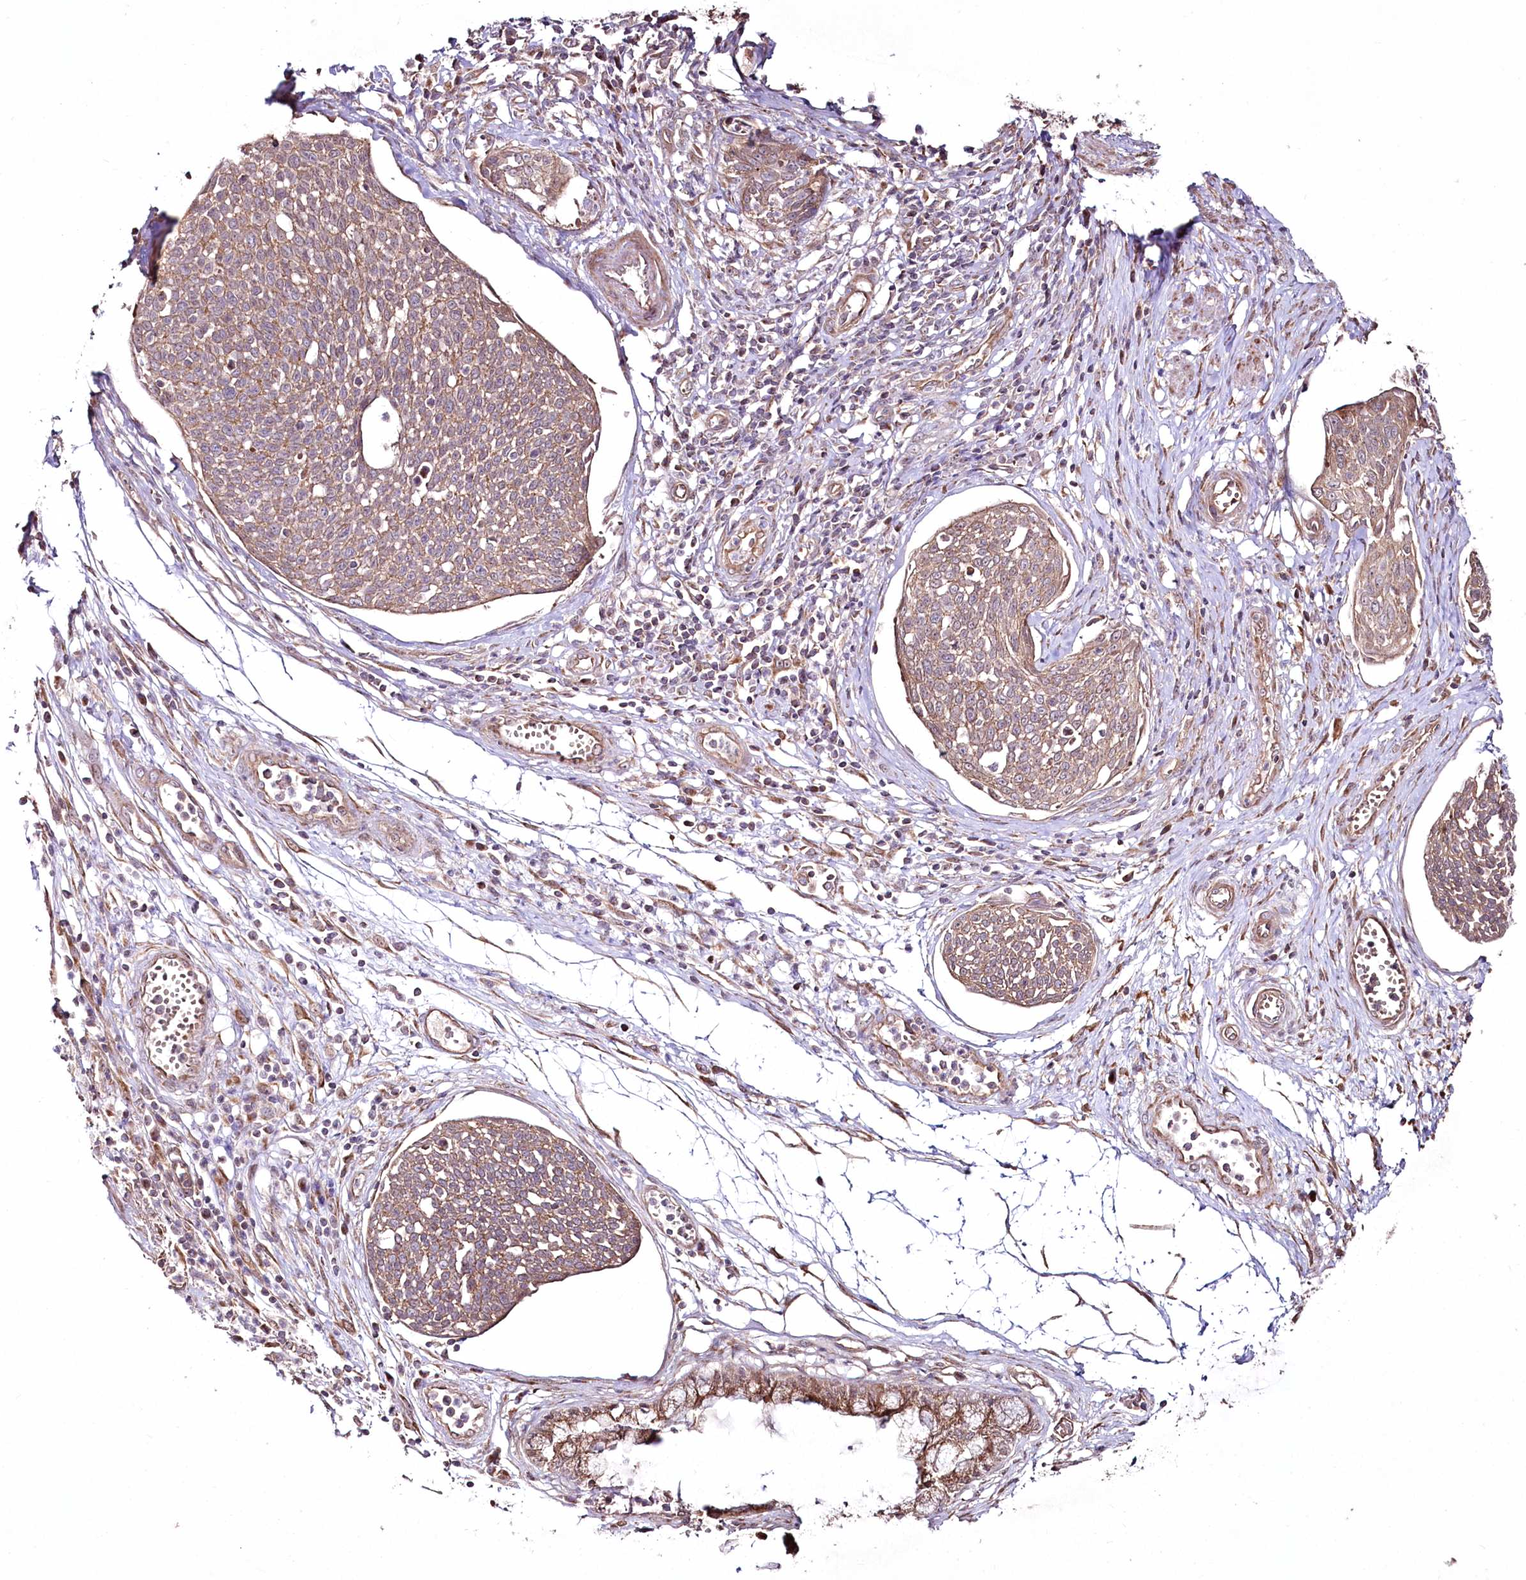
{"staining": {"intensity": "moderate", "quantity": ">75%", "location": "cytoplasmic/membranous"}, "tissue": "cervical cancer", "cell_type": "Tumor cells", "image_type": "cancer", "snomed": [{"axis": "morphology", "description": "Squamous cell carcinoma, NOS"}, {"axis": "topography", "description": "Cervix"}], "caption": "Cervical cancer stained with IHC shows moderate cytoplasmic/membranous expression in about >75% of tumor cells.", "gene": "REXO2", "patient": {"sex": "female", "age": 34}}